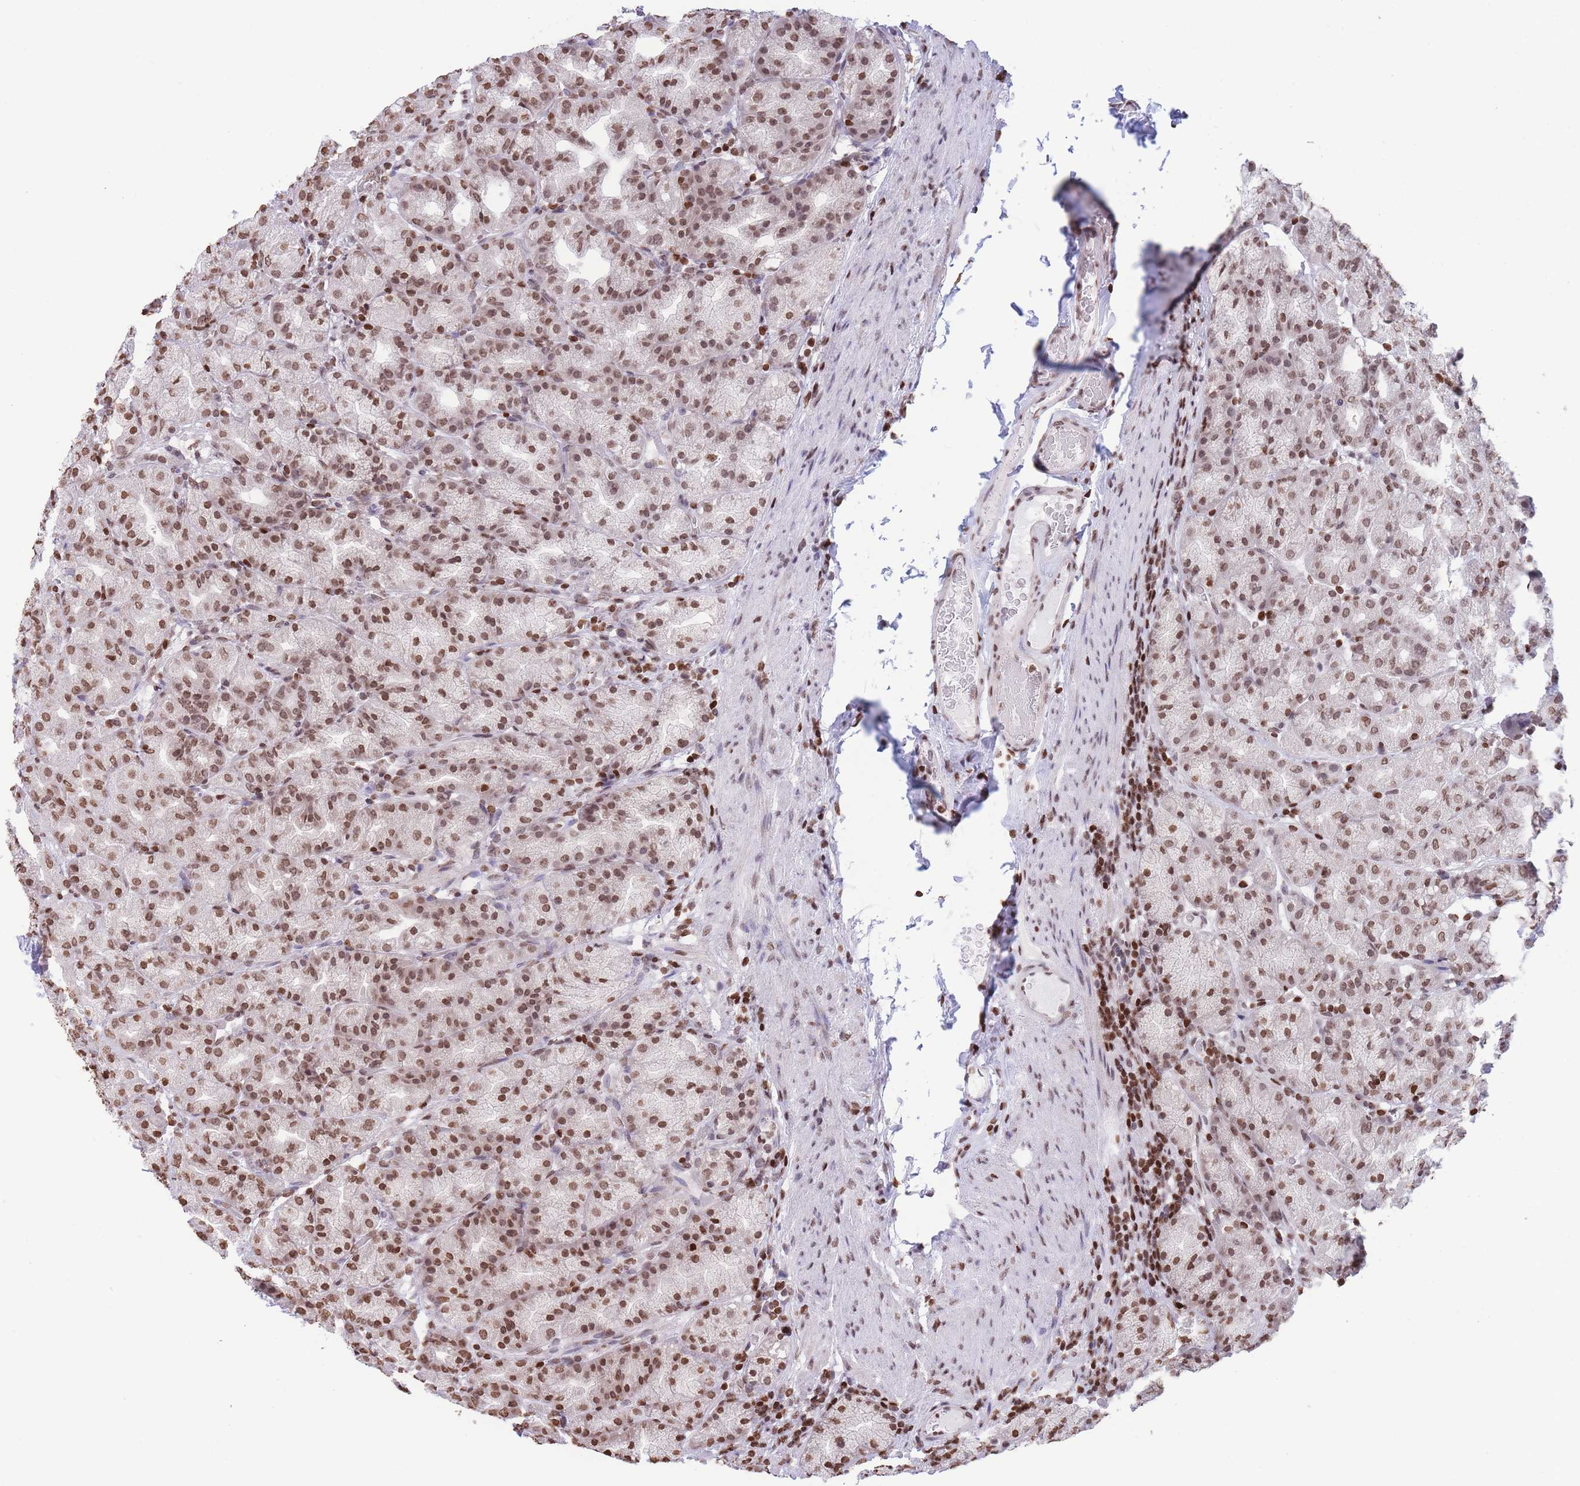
{"staining": {"intensity": "moderate", "quantity": ">75%", "location": "nuclear"}, "tissue": "stomach", "cell_type": "Glandular cells", "image_type": "normal", "snomed": [{"axis": "morphology", "description": "Normal tissue, NOS"}, {"axis": "topography", "description": "Stomach, upper"}, {"axis": "topography", "description": "Stomach"}], "caption": "Immunohistochemical staining of normal stomach shows >75% levels of moderate nuclear protein positivity in approximately >75% of glandular cells.", "gene": "H2BC10", "patient": {"sex": "male", "age": 68}}